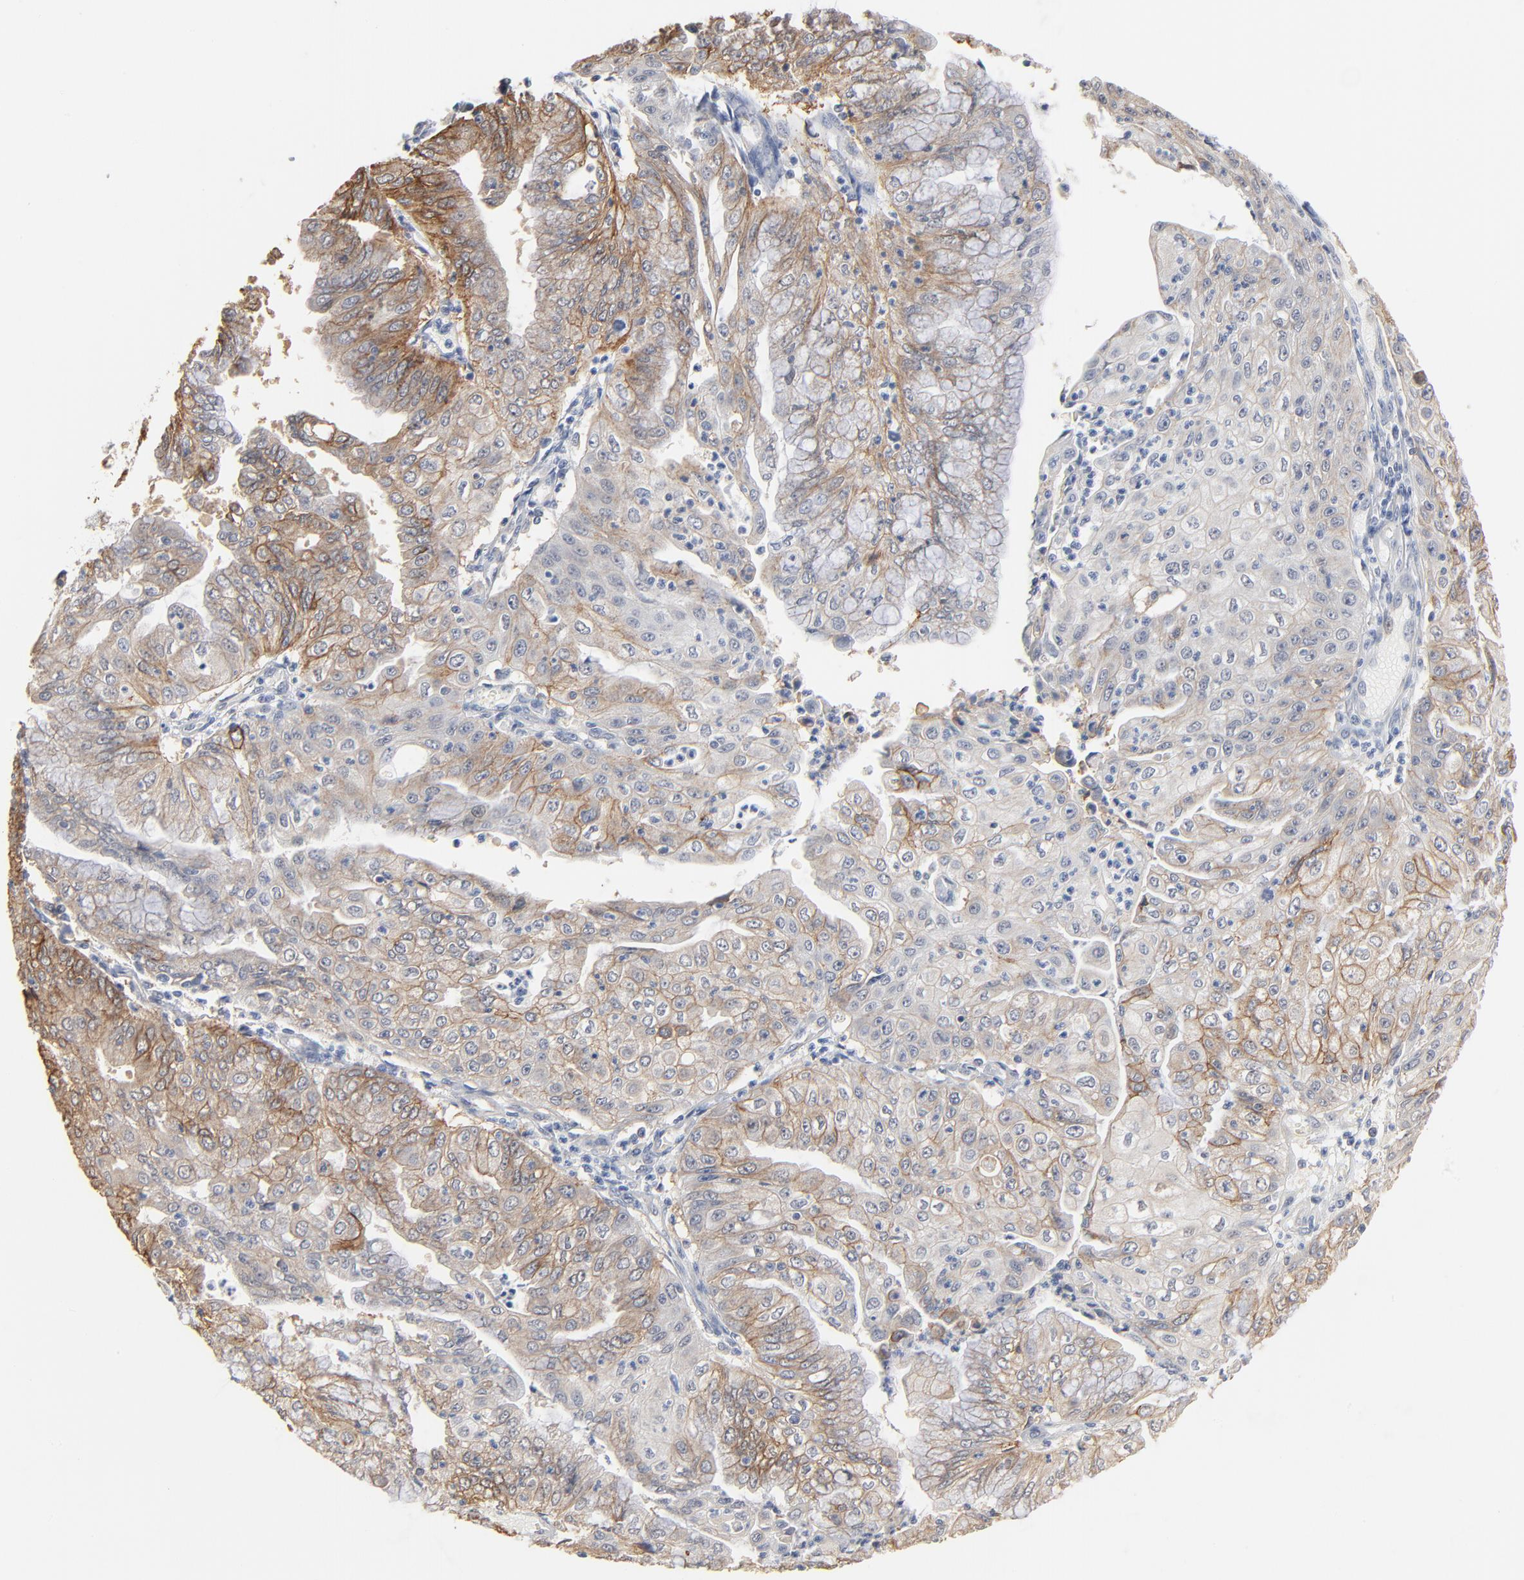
{"staining": {"intensity": "weak", "quantity": "25%-75%", "location": "cytoplasmic/membranous"}, "tissue": "endometrial cancer", "cell_type": "Tumor cells", "image_type": "cancer", "snomed": [{"axis": "morphology", "description": "Adenocarcinoma, NOS"}, {"axis": "topography", "description": "Endometrium"}], "caption": "Weak cytoplasmic/membranous positivity for a protein is seen in approximately 25%-75% of tumor cells of endometrial cancer (adenocarcinoma) using immunohistochemistry (IHC).", "gene": "EPCAM", "patient": {"sex": "female", "age": 79}}